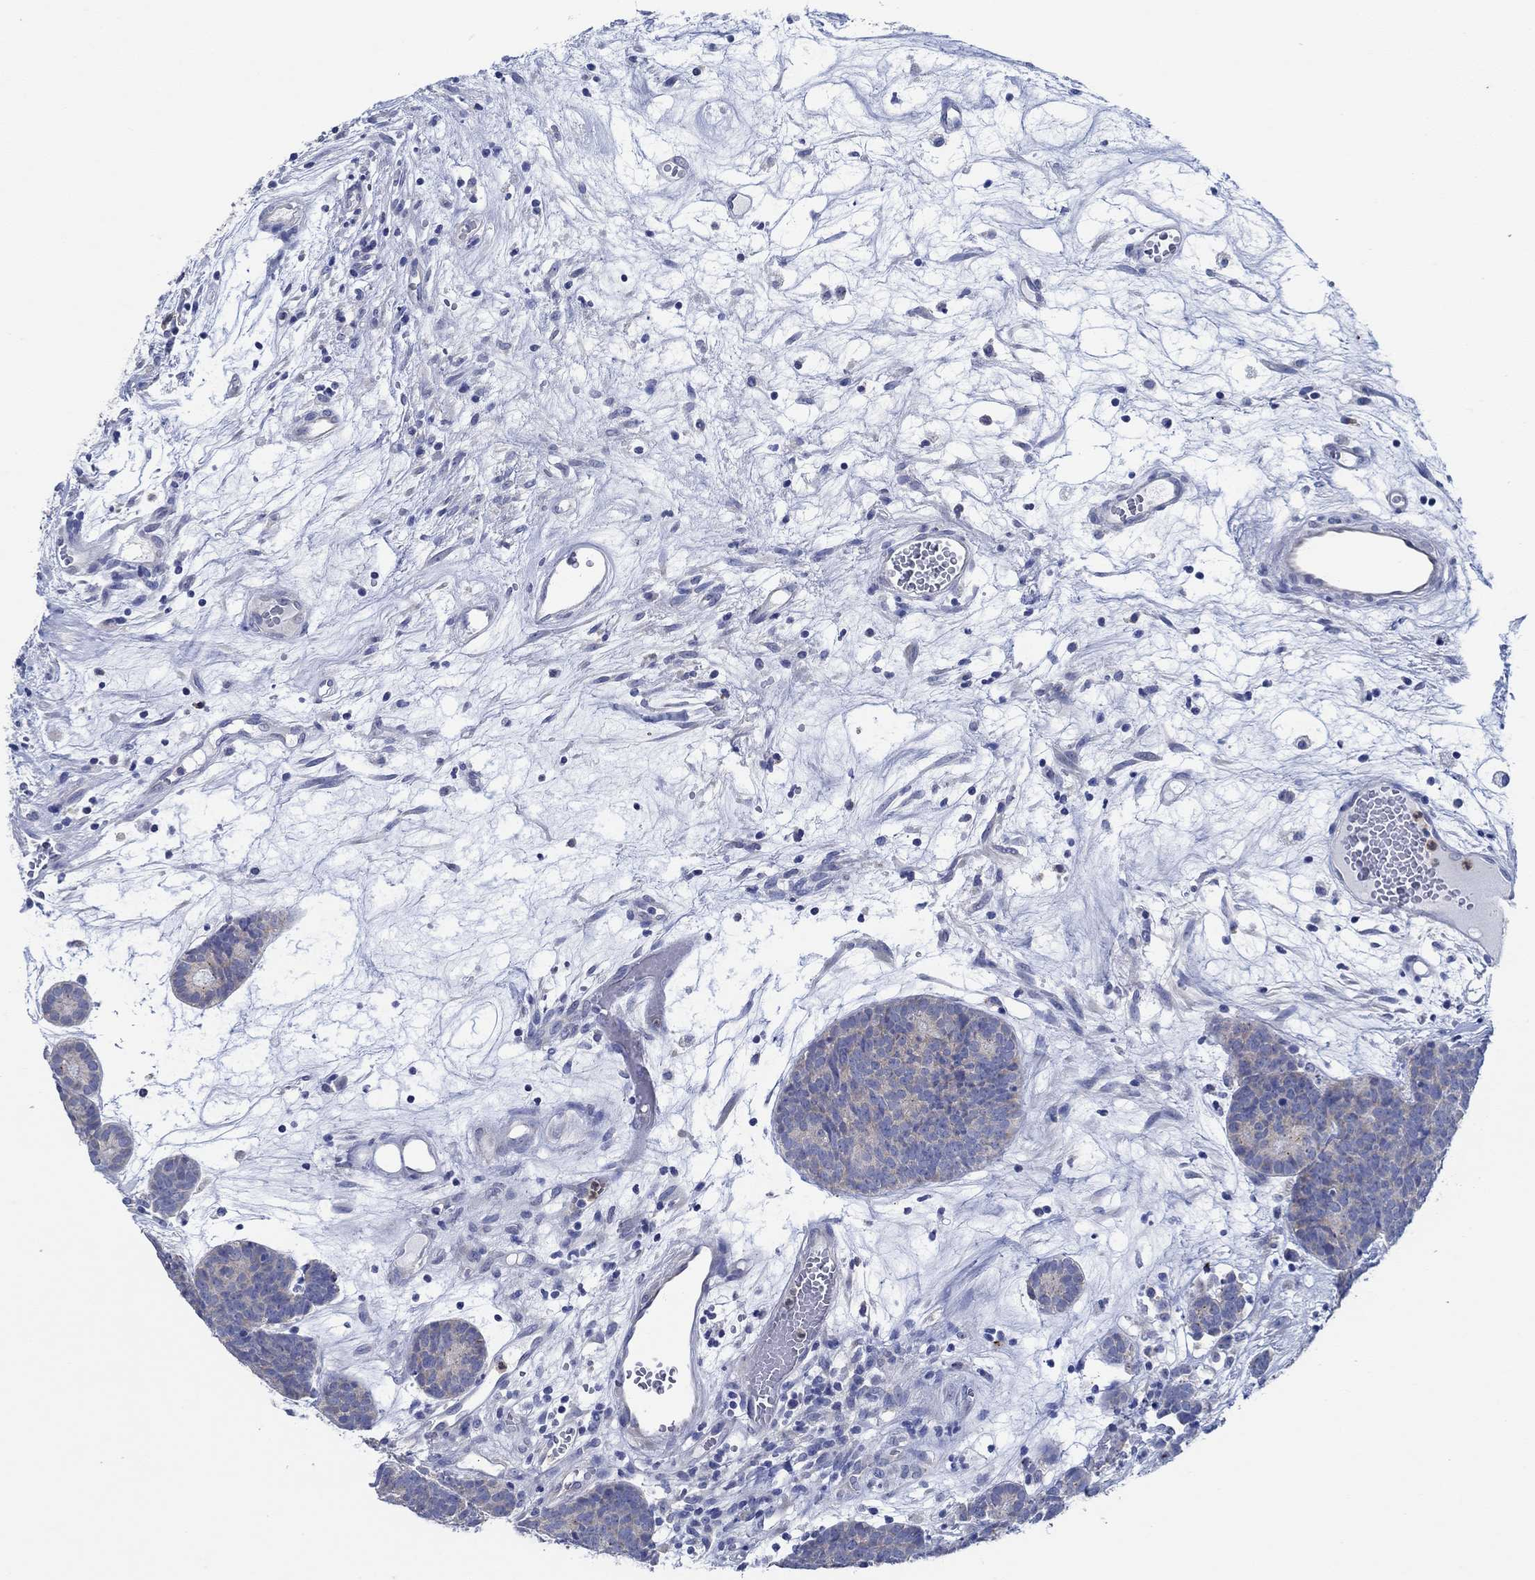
{"staining": {"intensity": "negative", "quantity": "none", "location": "none"}, "tissue": "head and neck cancer", "cell_type": "Tumor cells", "image_type": "cancer", "snomed": [{"axis": "morphology", "description": "Adenocarcinoma, NOS"}, {"axis": "topography", "description": "Head-Neck"}], "caption": "This is an immunohistochemistry micrograph of human head and neck cancer. There is no staining in tumor cells.", "gene": "ZNF671", "patient": {"sex": "female", "age": 81}}